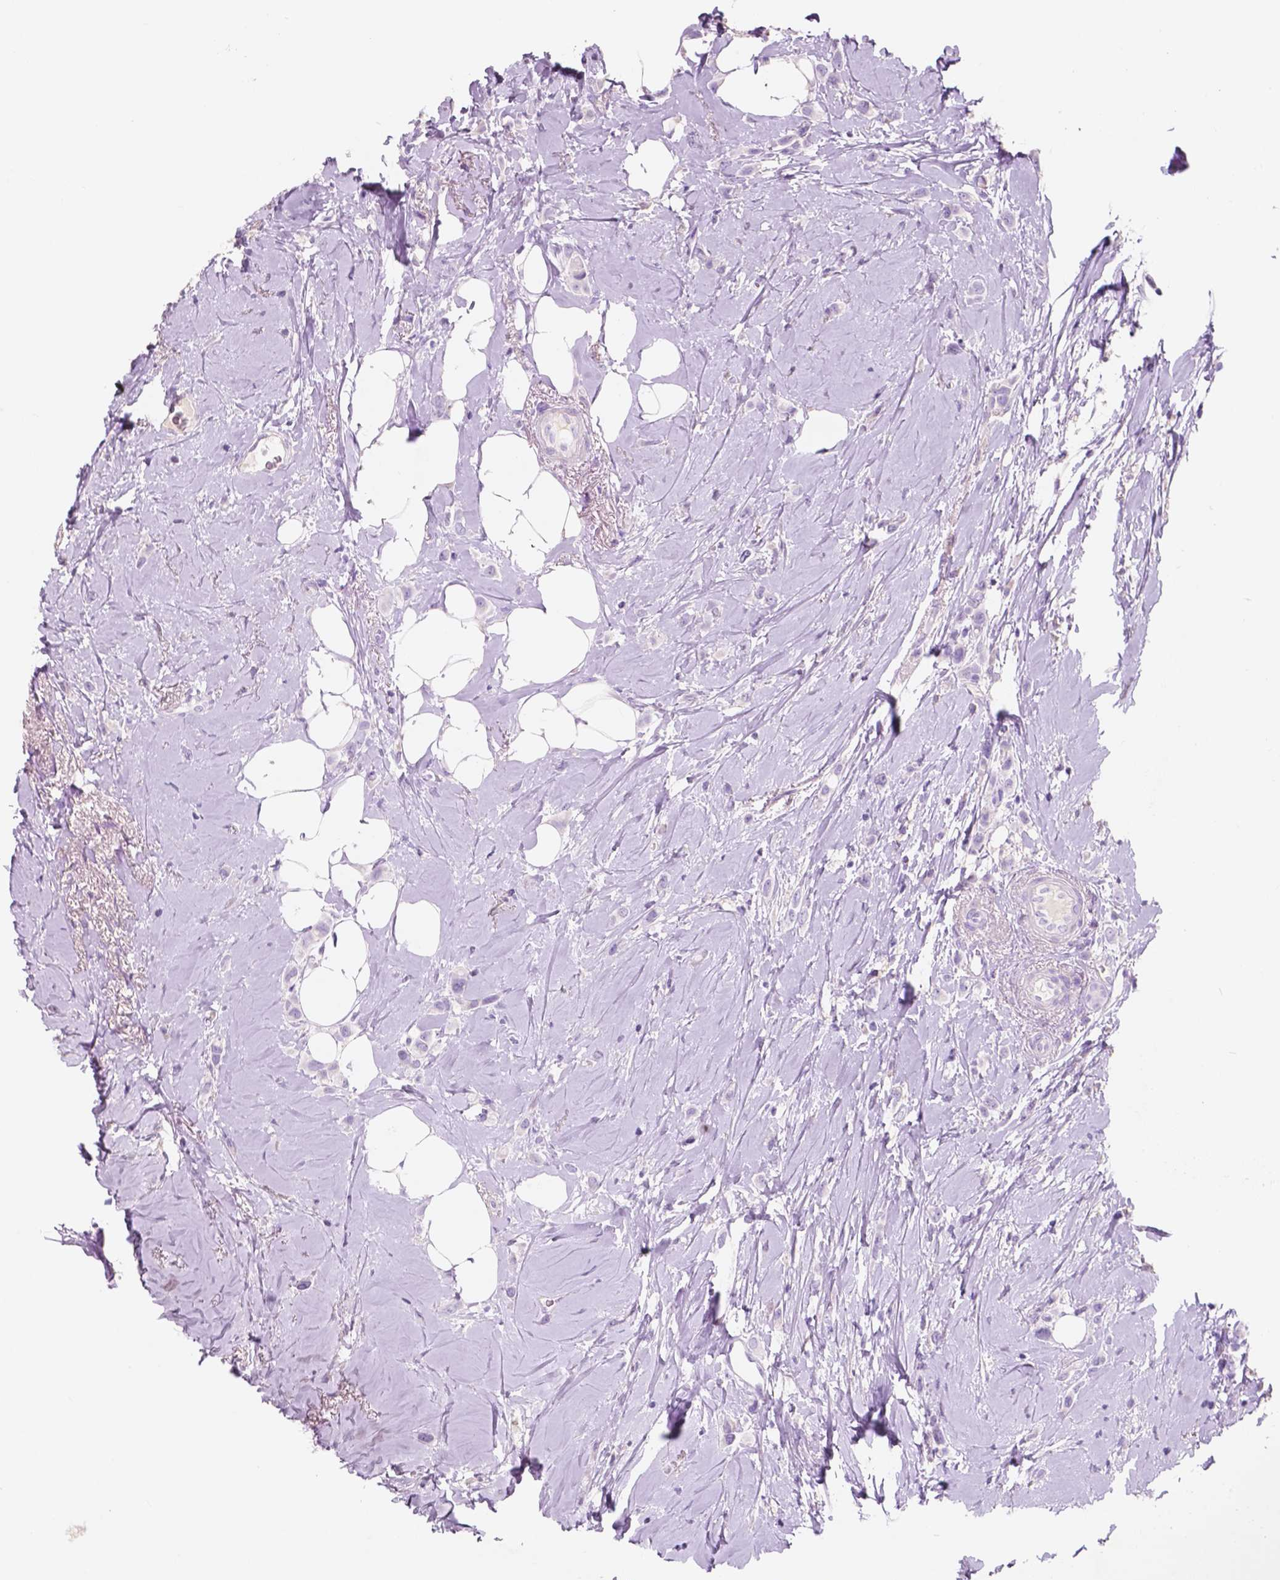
{"staining": {"intensity": "negative", "quantity": "none", "location": "none"}, "tissue": "breast cancer", "cell_type": "Tumor cells", "image_type": "cancer", "snomed": [{"axis": "morphology", "description": "Lobular carcinoma"}, {"axis": "topography", "description": "Breast"}], "caption": "Immunohistochemistry photomicrograph of breast cancer (lobular carcinoma) stained for a protein (brown), which shows no positivity in tumor cells.", "gene": "CUZD1", "patient": {"sex": "female", "age": 66}}